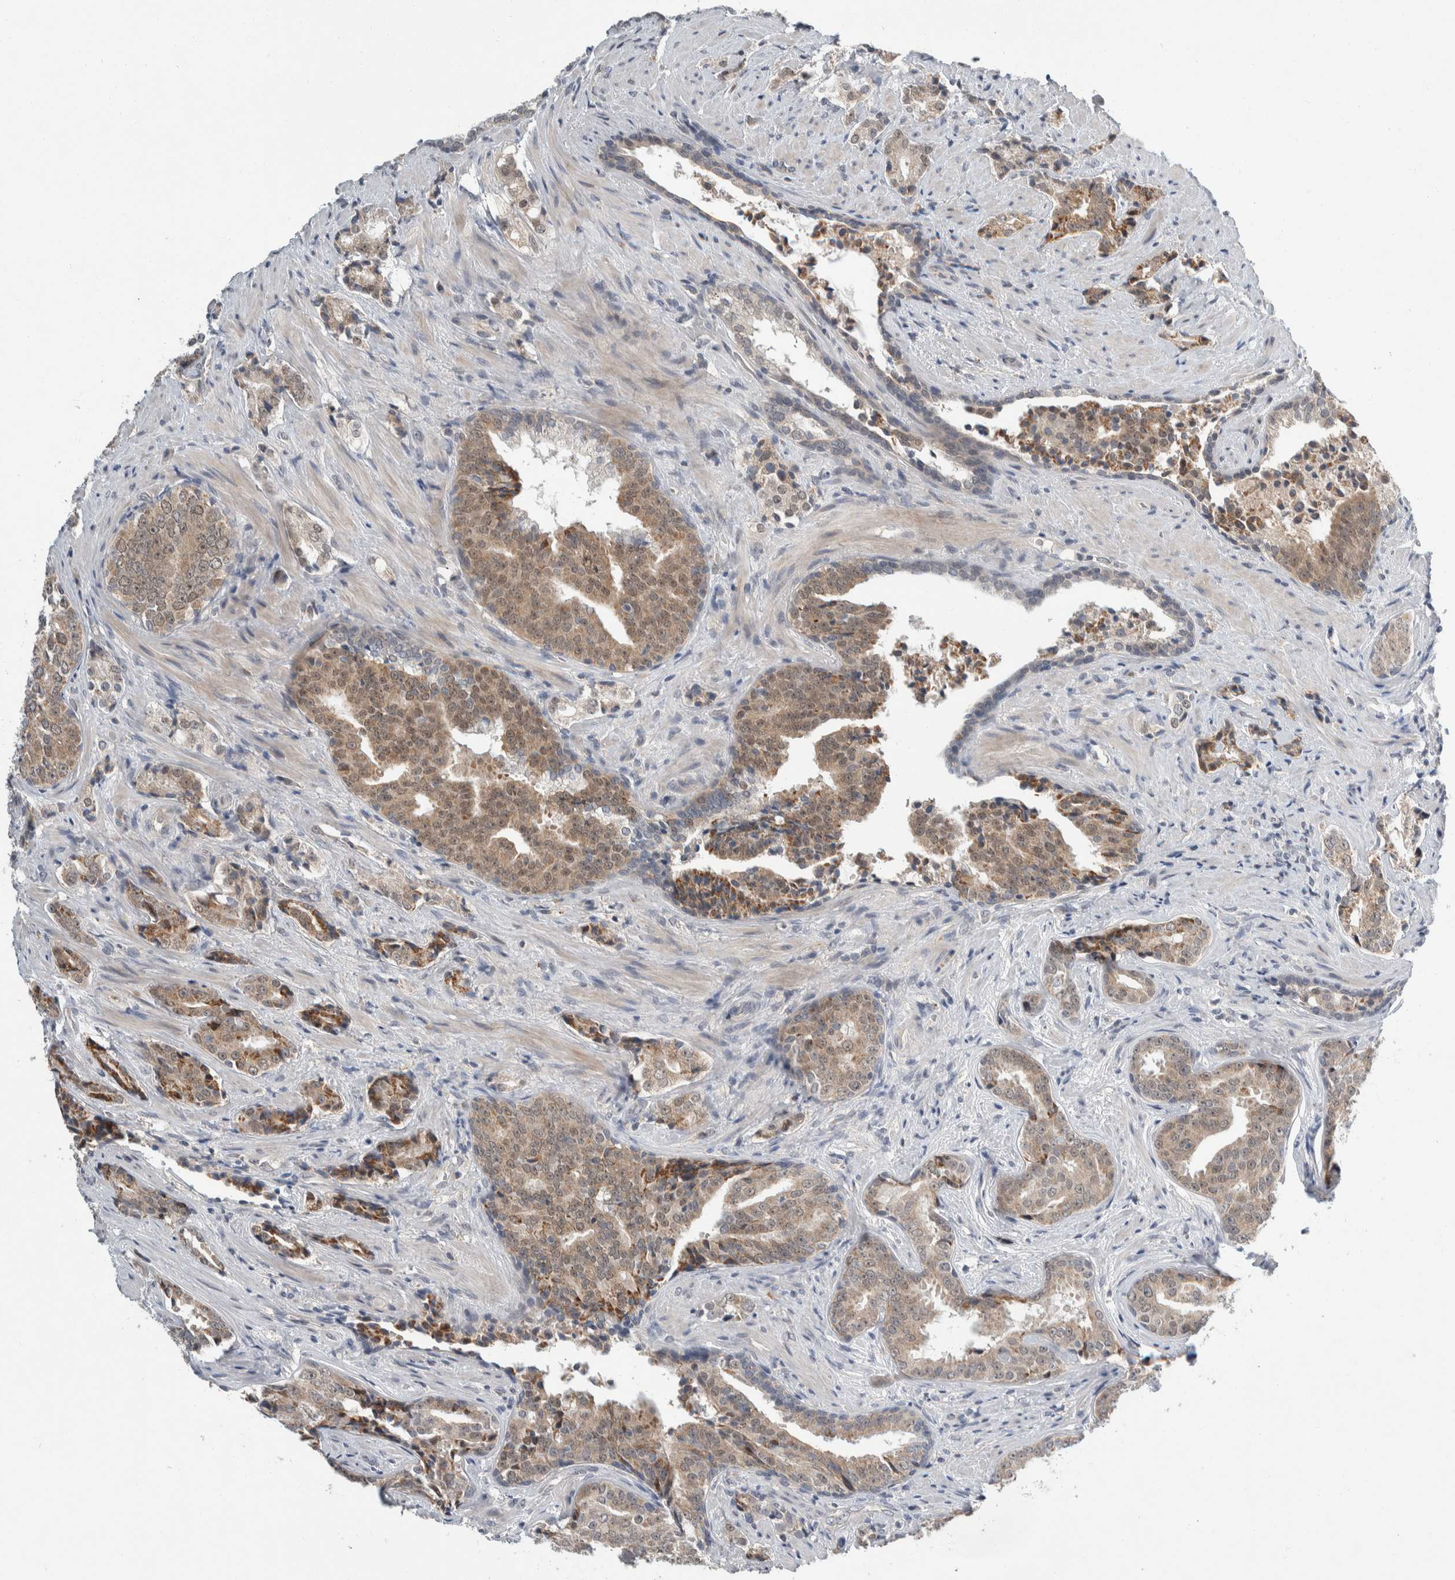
{"staining": {"intensity": "weak", "quantity": "25%-75%", "location": "cytoplasmic/membranous,nuclear"}, "tissue": "prostate cancer", "cell_type": "Tumor cells", "image_type": "cancer", "snomed": [{"axis": "morphology", "description": "Adenocarcinoma, High grade"}, {"axis": "topography", "description": "Prostate"}], "caption": "Immunohistochemical staining of prostate cancer (adenocarcinoma (high-grade)) demonstrates weak cytoplasmic/membranous and nuclear protein expression in about 25%-75% of tumor cells. The protein of interest is stained brown, and the nuclei are stained in blue (DAB (3,3'-diaminobenzidine) IHC with brightfield microscopy, high magnification).", "gene": "SHPK", "patient": {"sex": "male", "age": 71}}